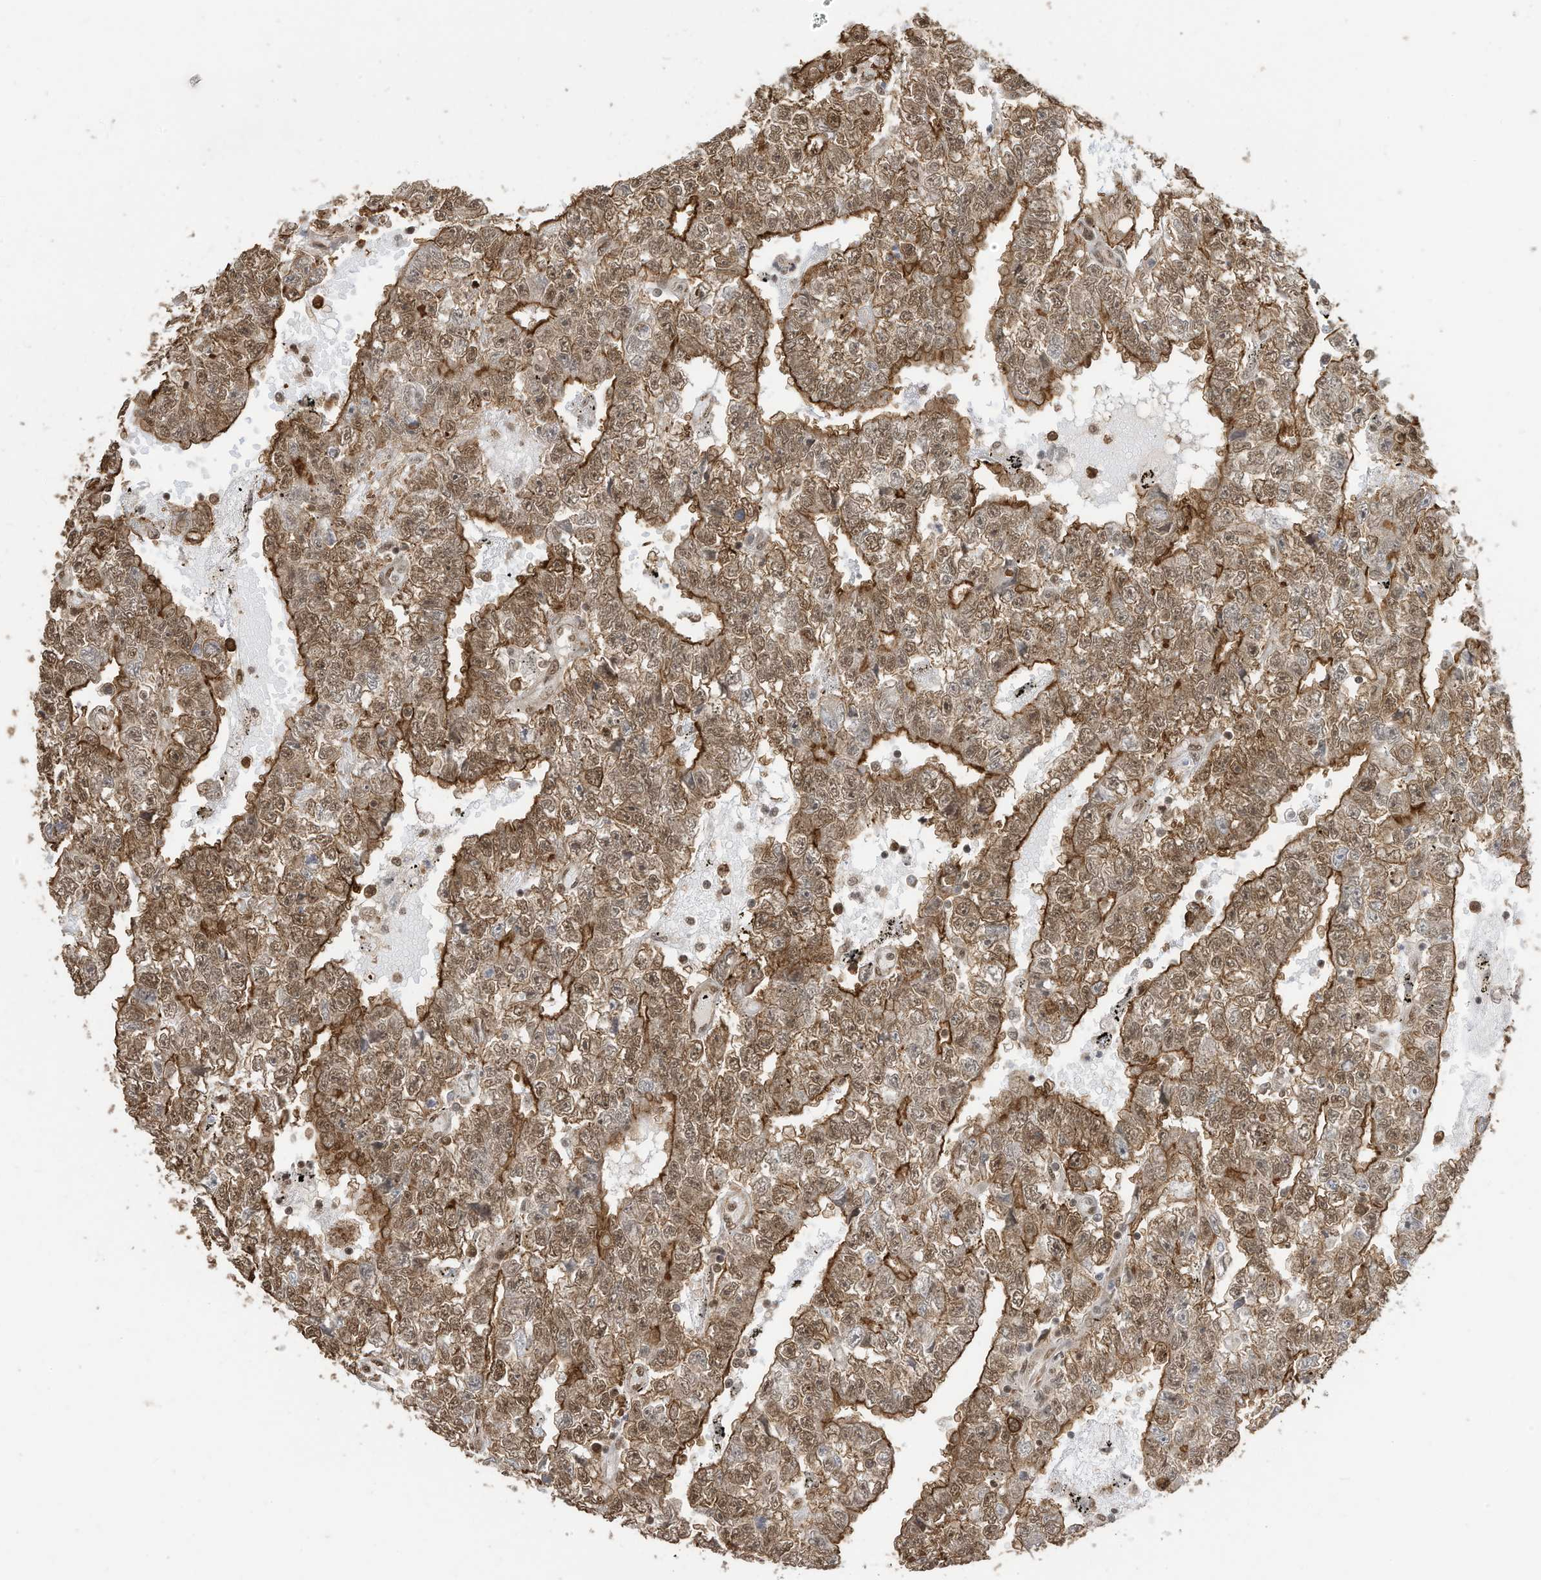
{"staining": {"intensity": "moderate", "quantity": ">75%", "location": "cytoplasmic/membranous,nuclear"}, "tissue": "testis cancer", "cell_type": "Tumor cells", "image_type": "cancer", "snomed": [{"axis": "morphology", "description": "Carcinoma, Embryonal, NOS"}, {"axis": "topography", "description": "Testis"}], "caption": "Testis cancer (embryonal carcinoma) tissue displays moderate cytoplasmic/membranous and nuclear staining in about >75% of tumor cells The staining was performed using DAB, with brown indicating positive protein expression. Nuclei are stained blue with hematoxylin.", "gene": "ZNF195", "patient": {"sex": "male", "age": 25}}